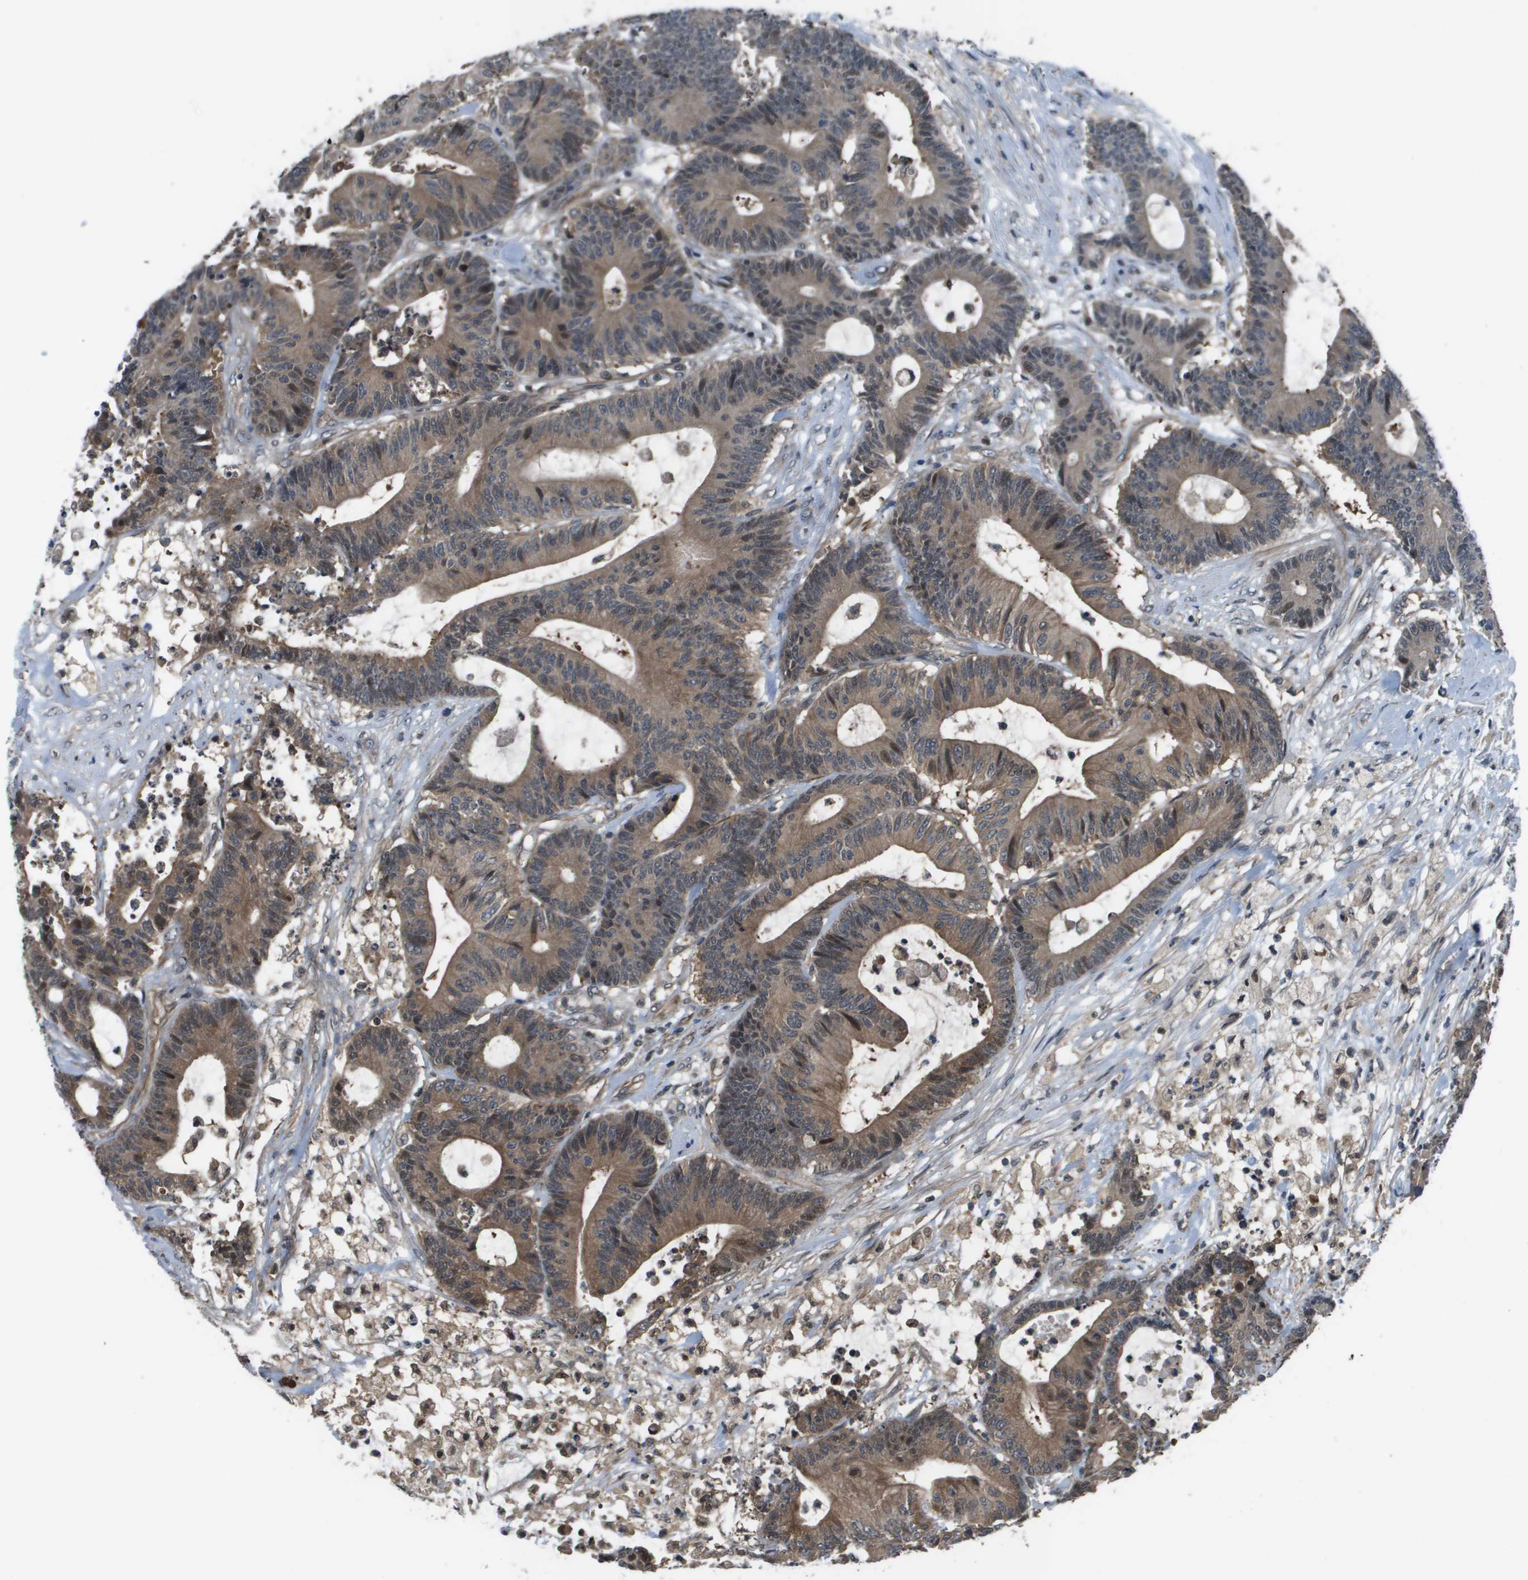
{"staining": {"intensity": "moderate", "quantity": ">75%", "location": "cytoplasmic/membranous"}, "tissue": "colorectal cancer", "cell_type": "Tumor cells", "image_type": "cancer", "snomed": [{"axis": "morphology", "description": "Adenocarcinoma, NOS"}, {"axis": "topography", "description": "Colon"}], "caption": "The image exhibits a brown stain indicating the presence of a protein in the cytoplasmic/membranous of tumor cells in colorectal cancer.", "gene": "ENPP5", "patient": {"sex": "female", "age": 84}}